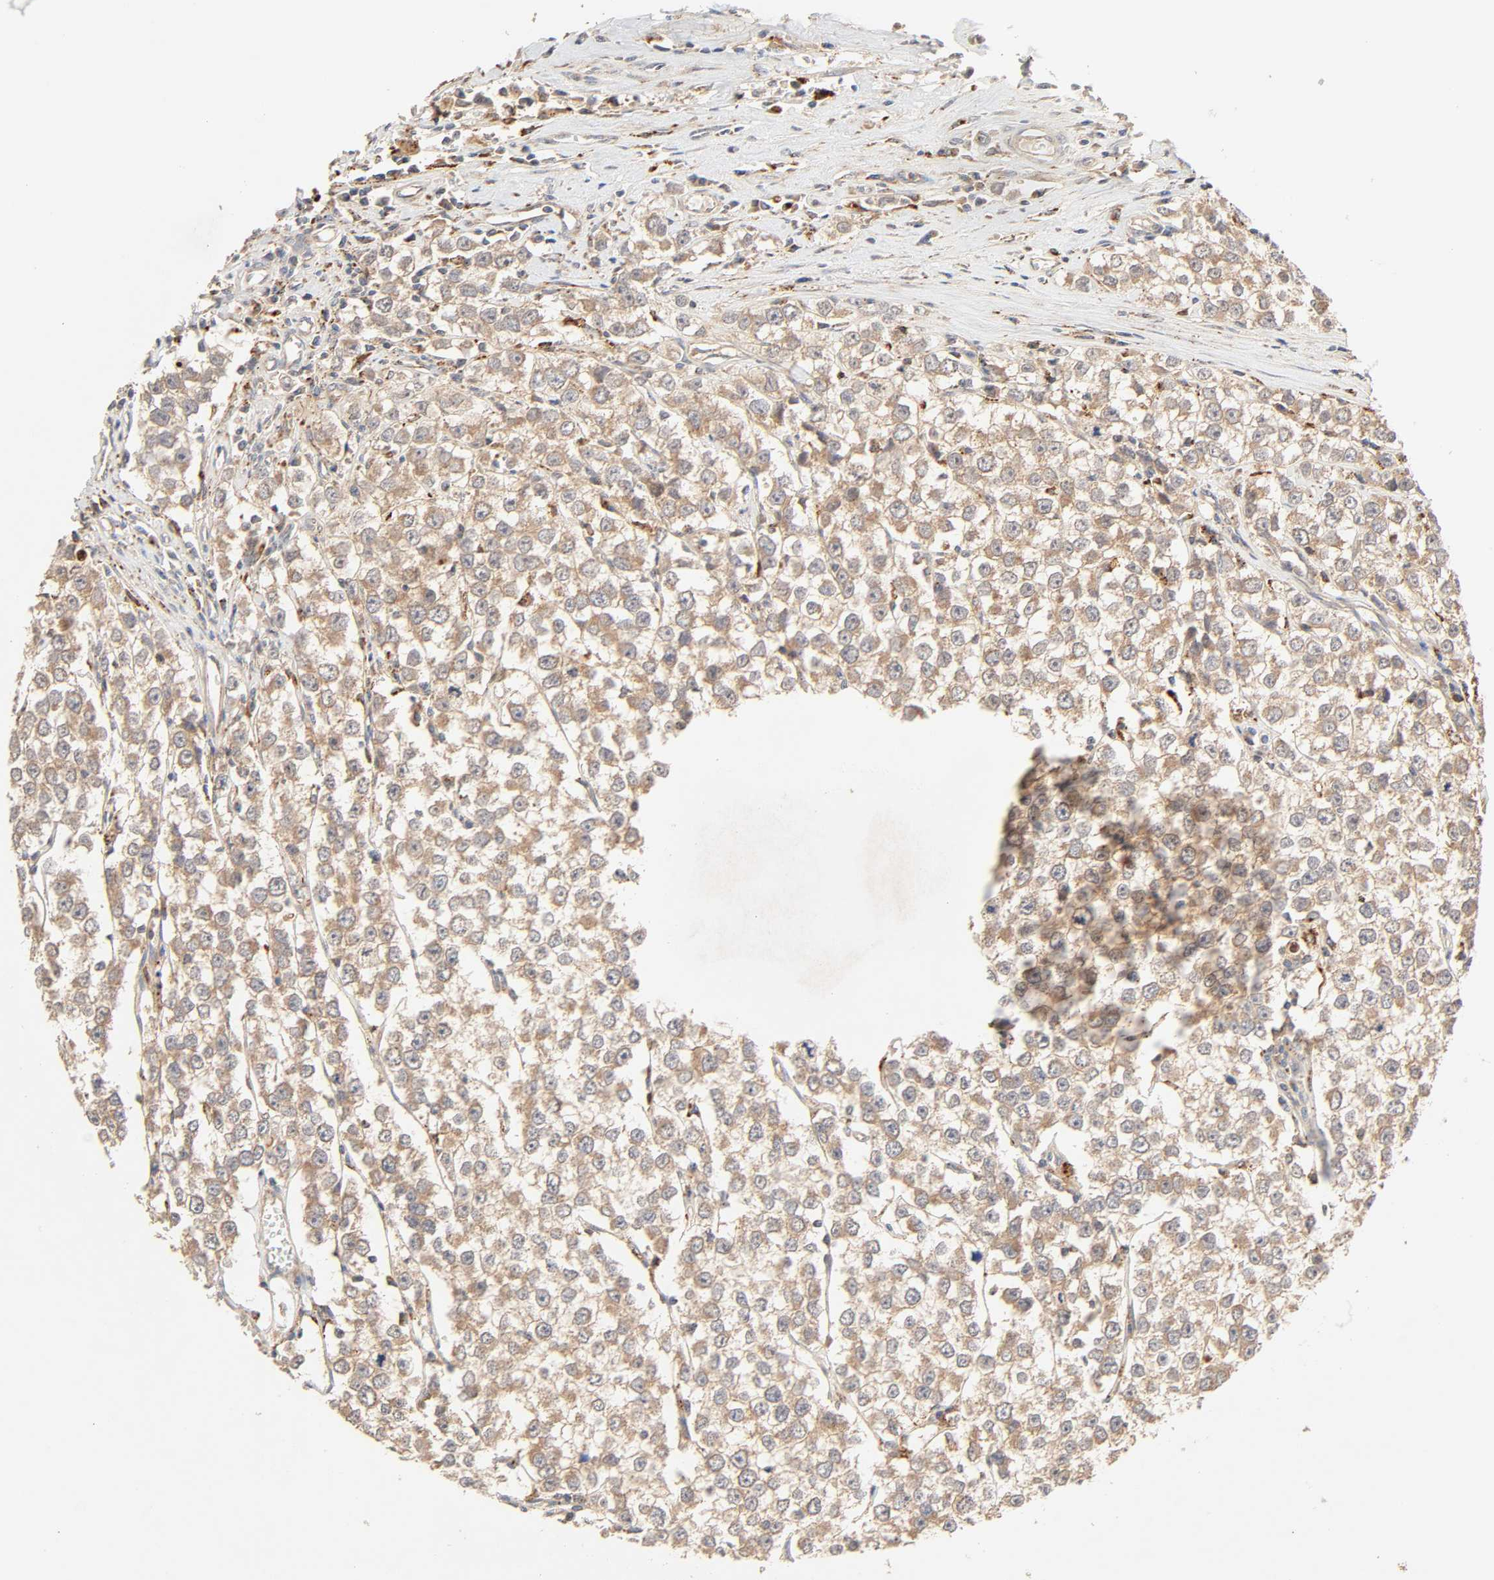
{"staining": {"intensity": "moderate", "quantity": ">75%", "location": "cytoplasmic/membranous"}, "tissue": "testis cancer", "cell_type": "Tumor cells", "image_type": "cancer", "snomed": [{"axis": "morphology", "description": "Seminoma, NOS"}, {"axis": "morphology", "description": "Carcinoma, Embryonal, NOS"}, {"axis": "topography", "description": "Testis"}], "caption": "High-magnification brightfield microscopy of embryonal carcinoma (testis) stained with DAB (brown) and counterstained with hematoxylin (blue). tumor cells exhibit moderate cytoplasmic/membranous positivity is seen in about>75% of cells. Nuclei are stained in blue.", "gene": "MAPK6", "patient": {"sex": "male", "age": 52}}